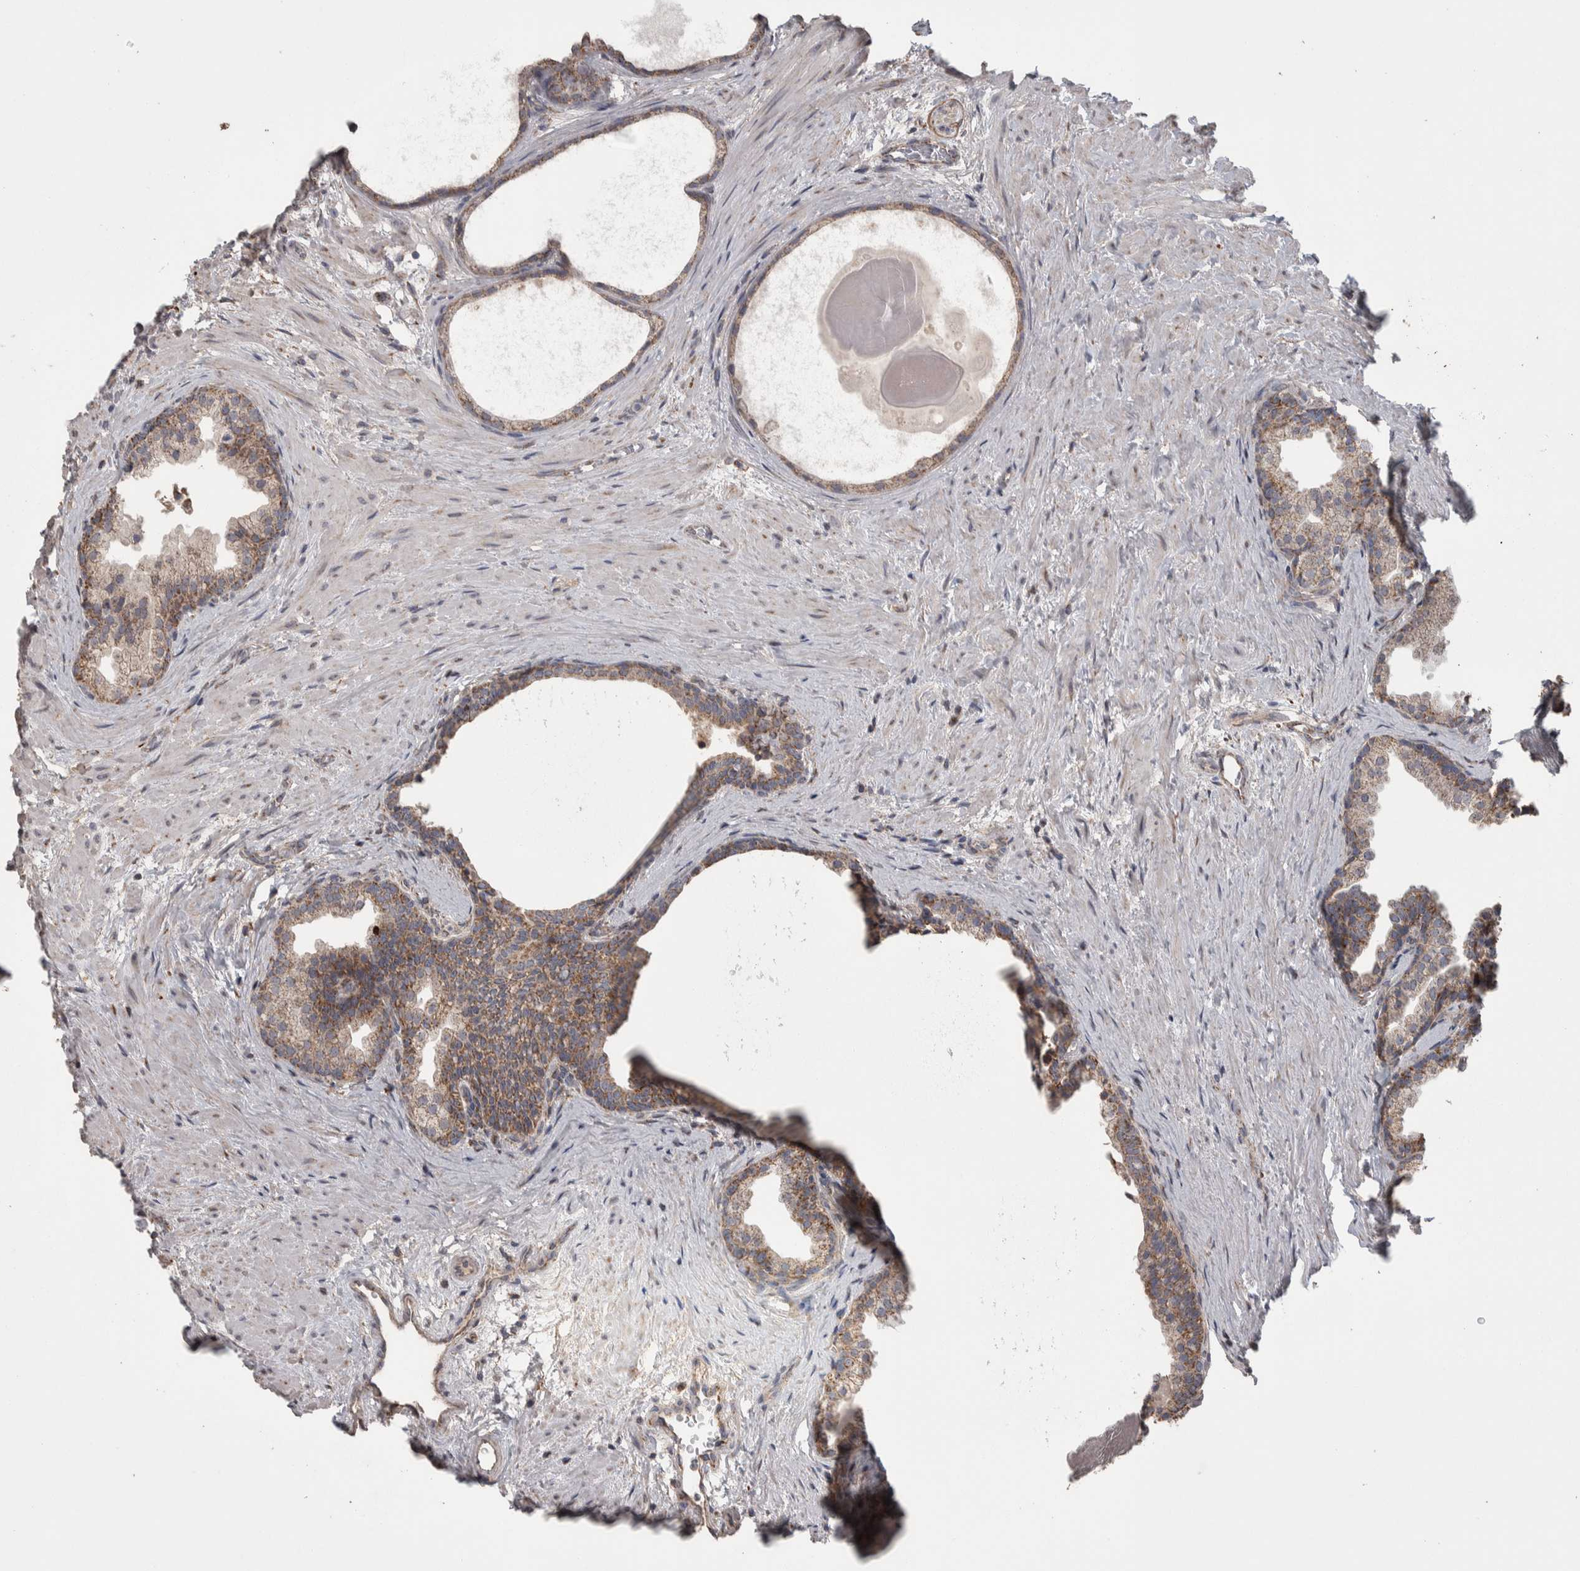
{"staining": {"intensity": "moderate", "quantity": ">75%", "location": "cytoplasmic/membranous"}, "tissue": "prostate", "cell_type": "Glandular cells", "image_type": "normal", "snomed": [{"axis": "morphology", "description": "Normal tissue, NOS"}, {"axis": "topography", "description": "Prostate"}], "caption": "A medium amount of moderate cytoplasmic/membranous positivity is identified in approximately >75% of glandular cells in unremarkable prostate.", "gene": "SCO1", "patient": {"sex": "male", "age": 48}}